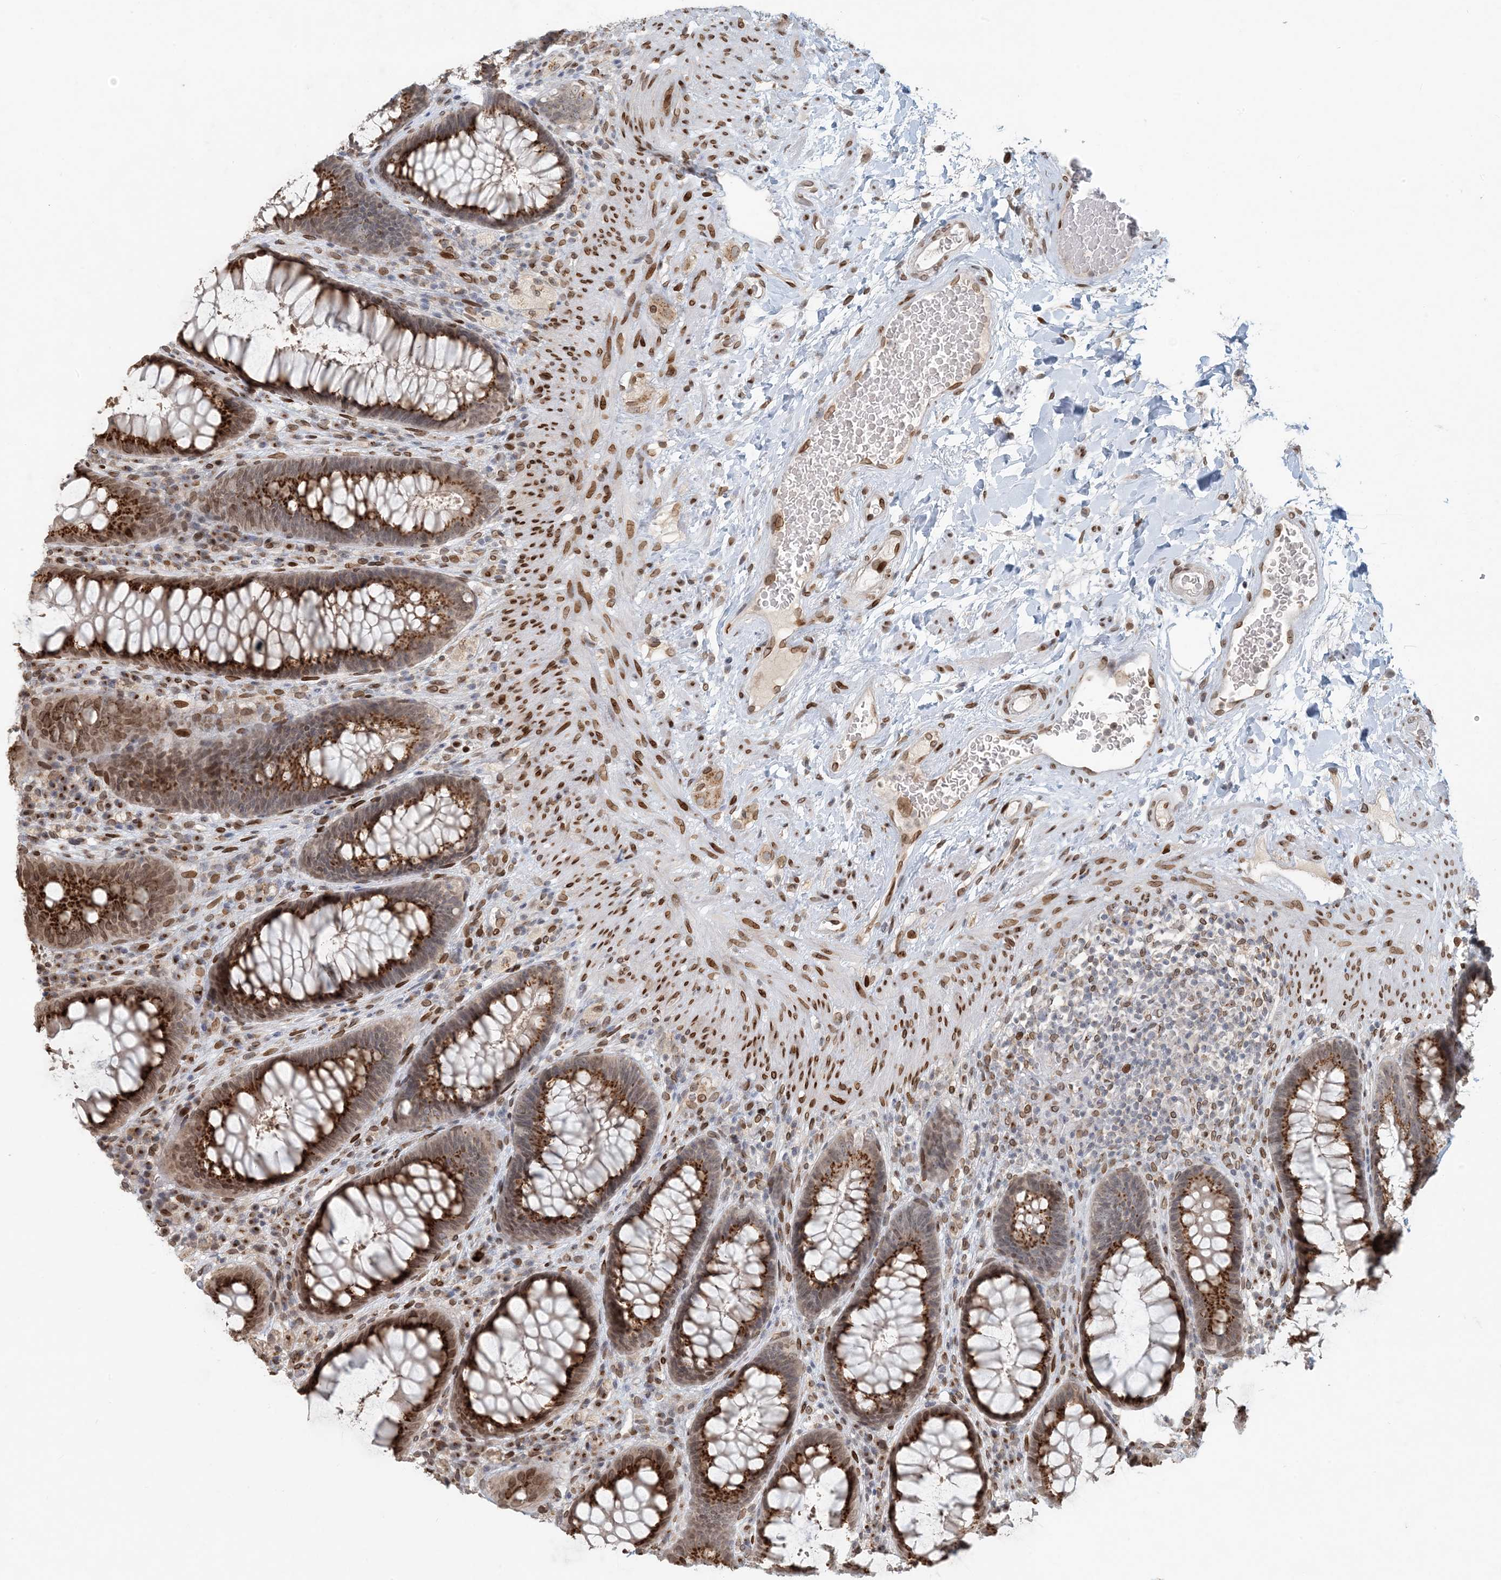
{"staining": {"intensity": "strong", "quantity": ">75%", "location": "cytoplasmic/membranous,nuclear"}, "tissue": "rectum", "cell_type": "Glandular cells", "image_type": "normal", "snomed": [{"axis": "morphology", "description": "Normal tissue, NOS"}, {"axis": "topography", "description": "Rectum"}], "caption": "Protein positivity by immunohistochemistry reveals strong cytoplasmic/membranous,nuclear staining in approximately >75% of glandular cells in normal rectum.", "gene": "SLC35A2", "patient": {"sex": "female", "age": 46}}